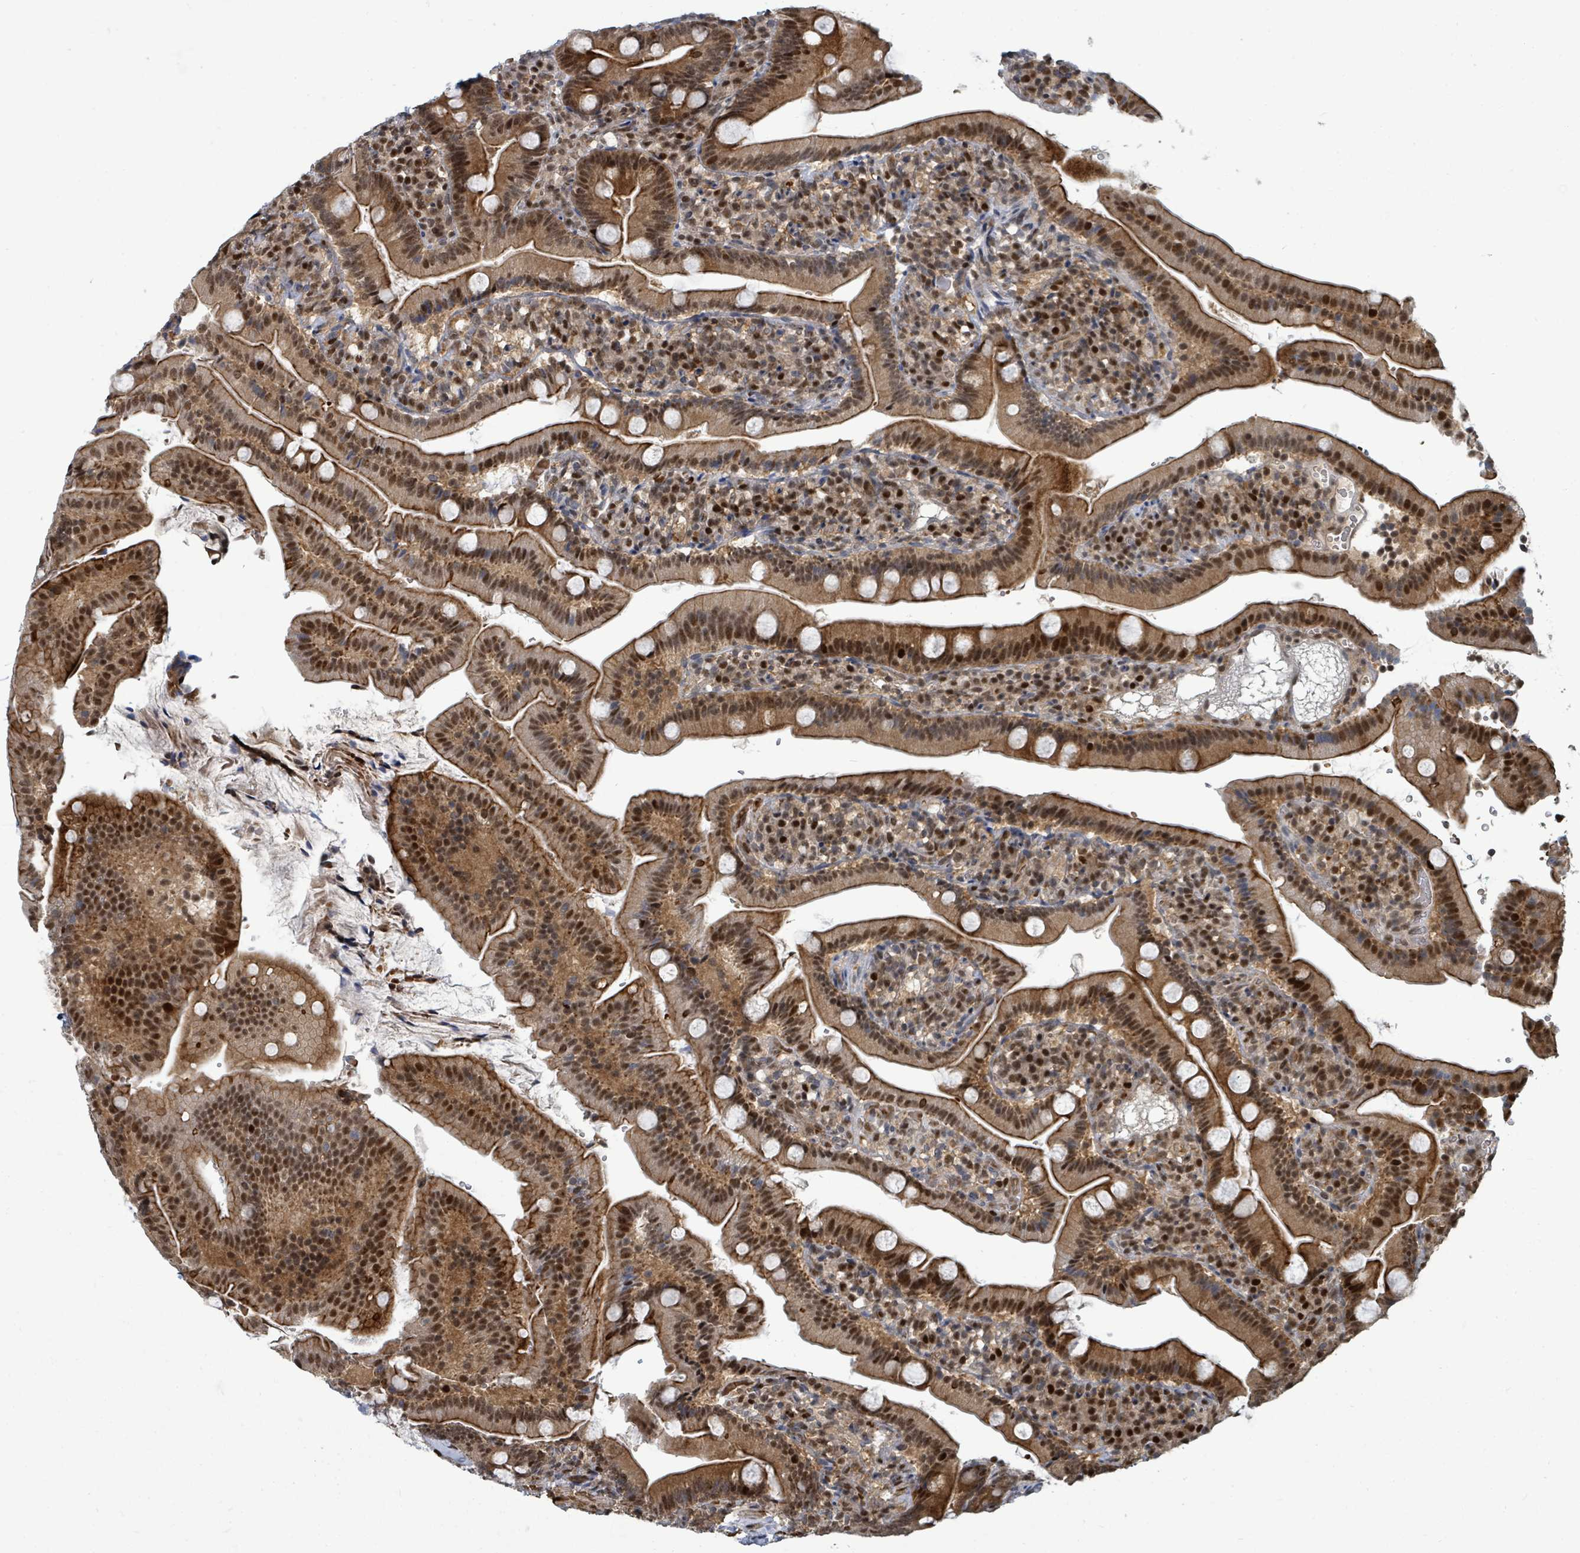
{"staining": {"intensity": "strong", "quantity": ">75%", "location": "cytoplasmic/membranous,nuclear"}, "tissue": "duodenum", "cell_type": "Glandular cells", "image_type": "normal", "snomed": [{"axis": "morphology", "description": "Normal tissue, NOS"}, {"axis": "topography", "description": "Duodenum"}], "caption": "Normal duodenum was stained to show a protein in brown. There is high levels of strong cytoplasmic/membranous,nuclear expression in approximately >75% of glandular cells. Immunohistochemistry (ihc) stains the protein in brown and the nuclei are stained blue.", "gene": "TRDMT1", "patient": {"sex": "female", "age": 67}}